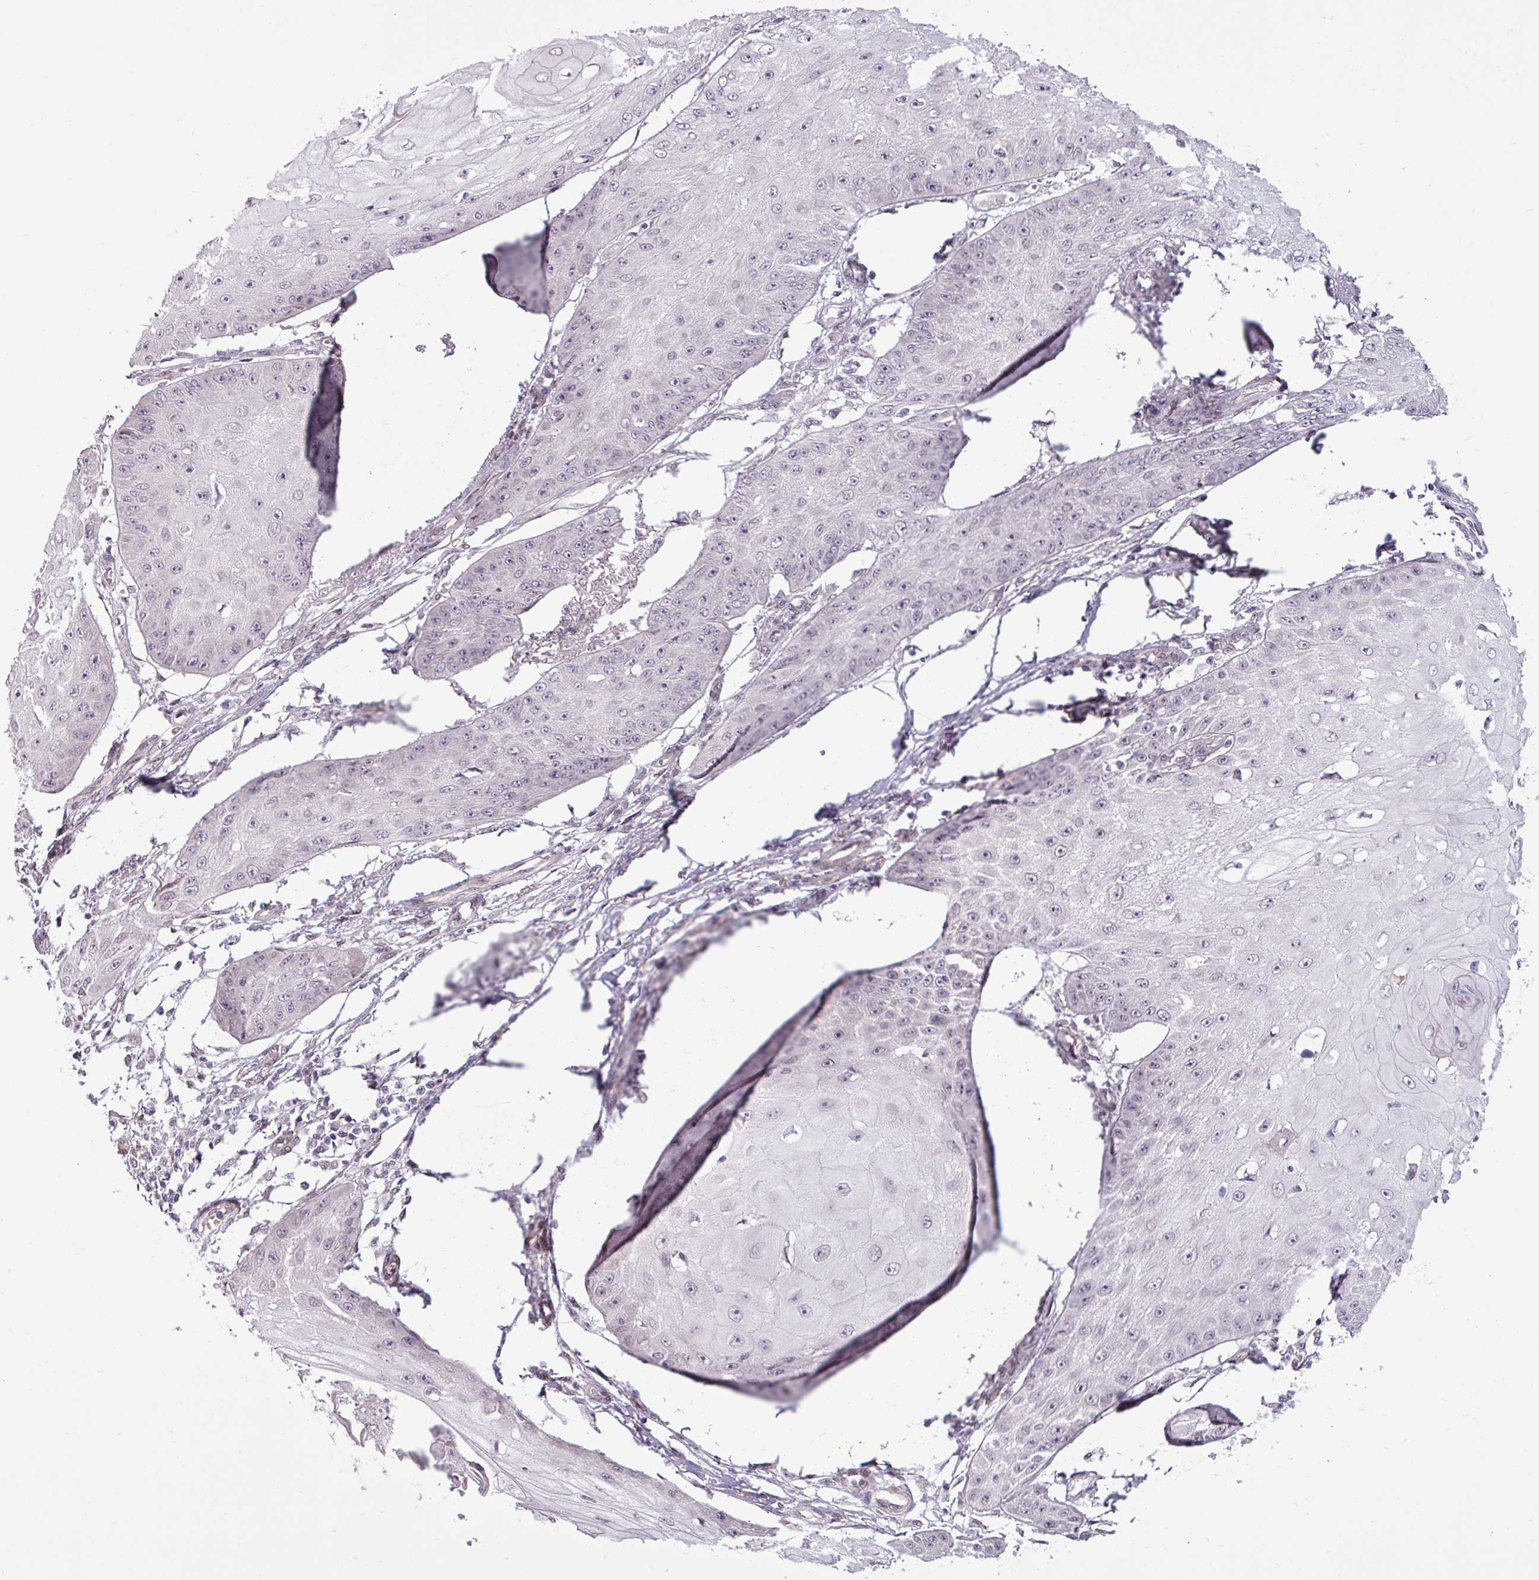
{"staining": {"intensity": "negative", "quantity": "none", "location": "none"}, "tissue": "skin cancer", "cell_type": "Tumor cells", "image_type": "cancer", "snomed": [{"axis": "morphology", "description": "Squamous cell carcinoma, NOS"}, {"axis": "topography", "description": "Skin"}], "caption": "This image is of skin squamous cell carcinoma stained with immunohistochemistry to label a protein in brown with the nuclei are counter-stained blue. There is no expression in tumor cells.", "gene": "GPT2", "patient": {"sex": "male", "age": 70}}